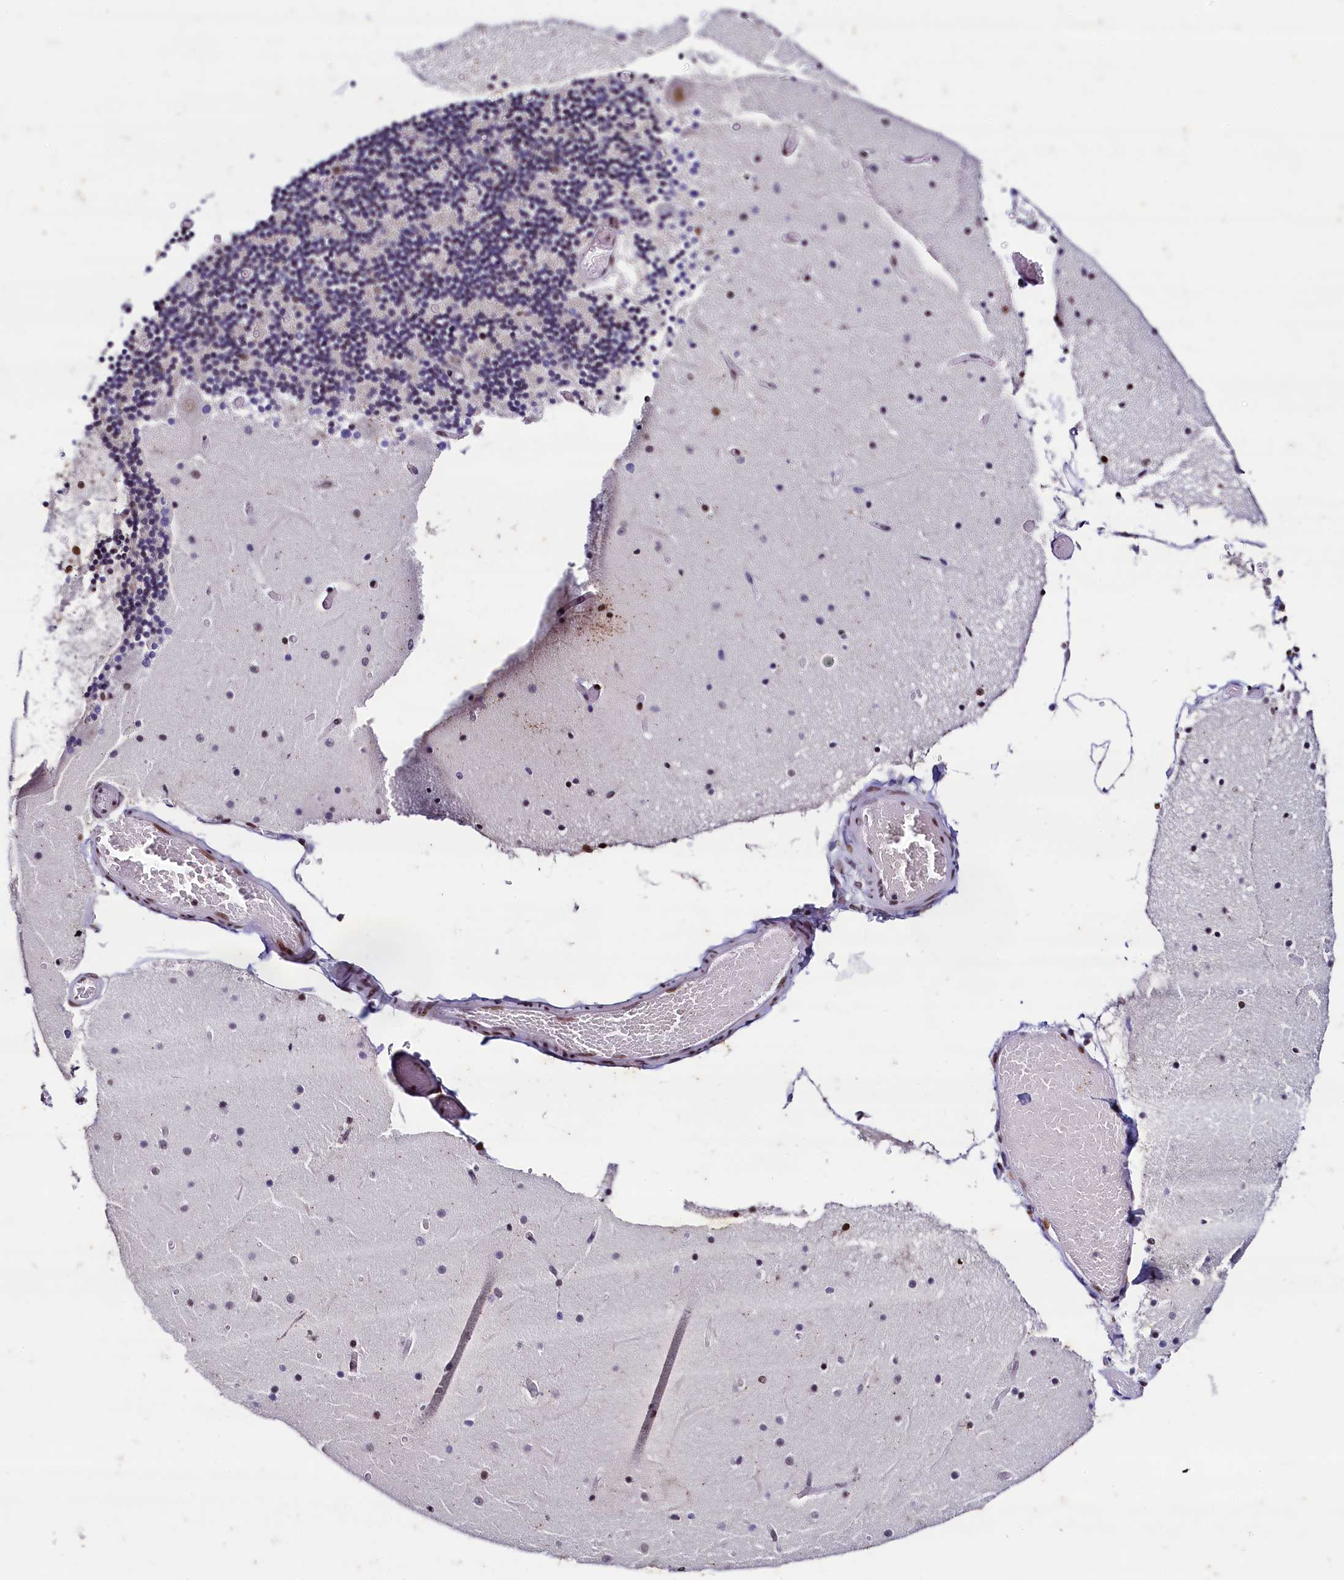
{"staining": {"intensity": "strong", "quantity": "25%-75%", "location": "nuclear"}, "tissue": "cerebellum", "cell_type": "Cells in granular layer", "image_type": "normal", "snomed": [{"axis": "morphology", "description": "Normal tissue, NOS"}, {"axis": "topography", "description": "Cerebellum"}], "caption": "Human cerebellum stained with a protein marker demonstrates strong staining in cells in granular layer.", "gene": "CPSF7", "patient": {"sex": "female", "age": 28}}